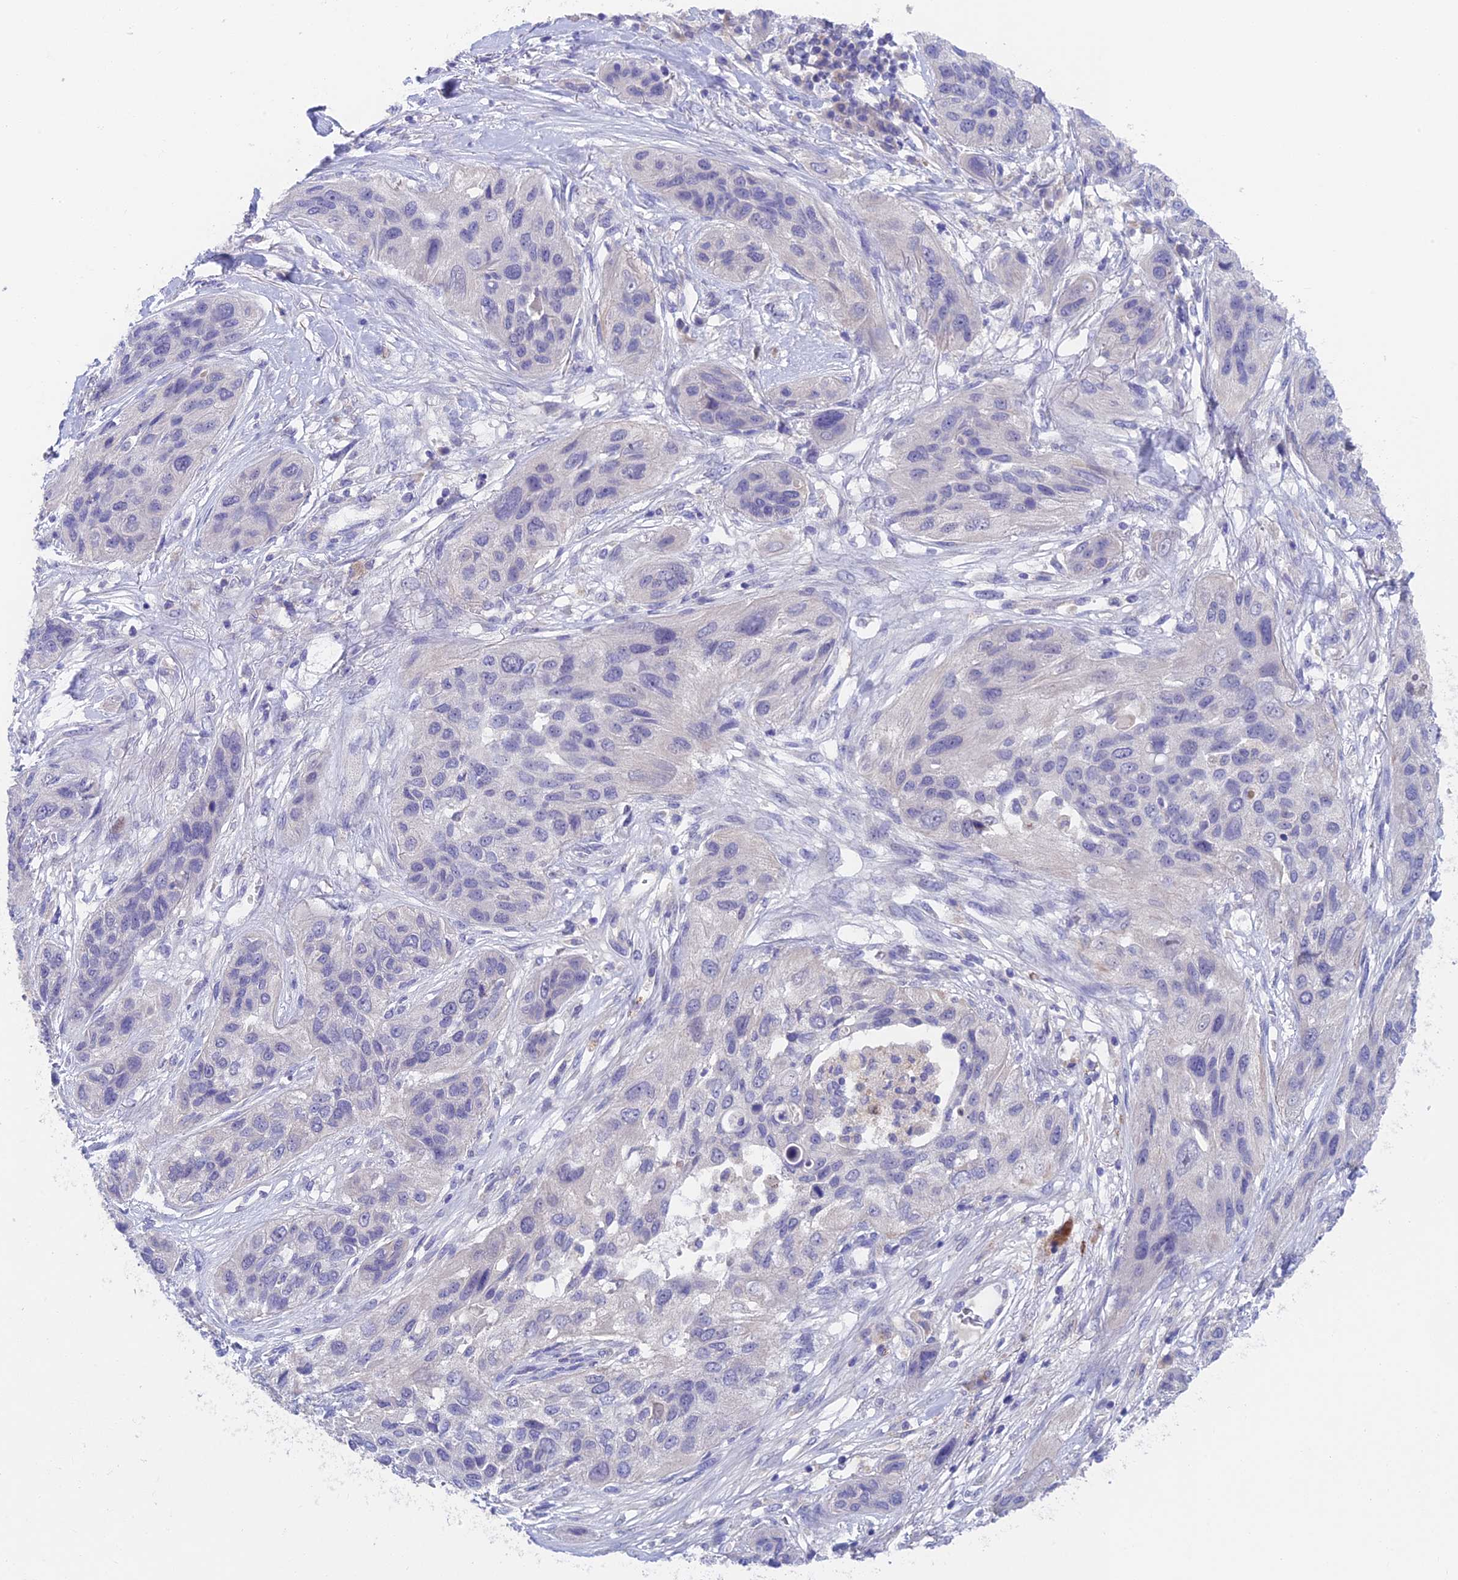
{"staining": {"intensity": "negative", "quantity": "none", "location": "none"}, "tissue": "lung cancer", "cell_type": "Tumor cells", "image_type": "cancer", "snomed": [{"axis": "morphology", "description": "Squamous cell carcinoma, NOS"}, {"axis": "topography", "description": "Lung"}], "caption": "IHC of human lung cancer shows no staining in tumor cells.", "gene": "ADAMTS13", "patient": {"sex": "female", "age": 70}}